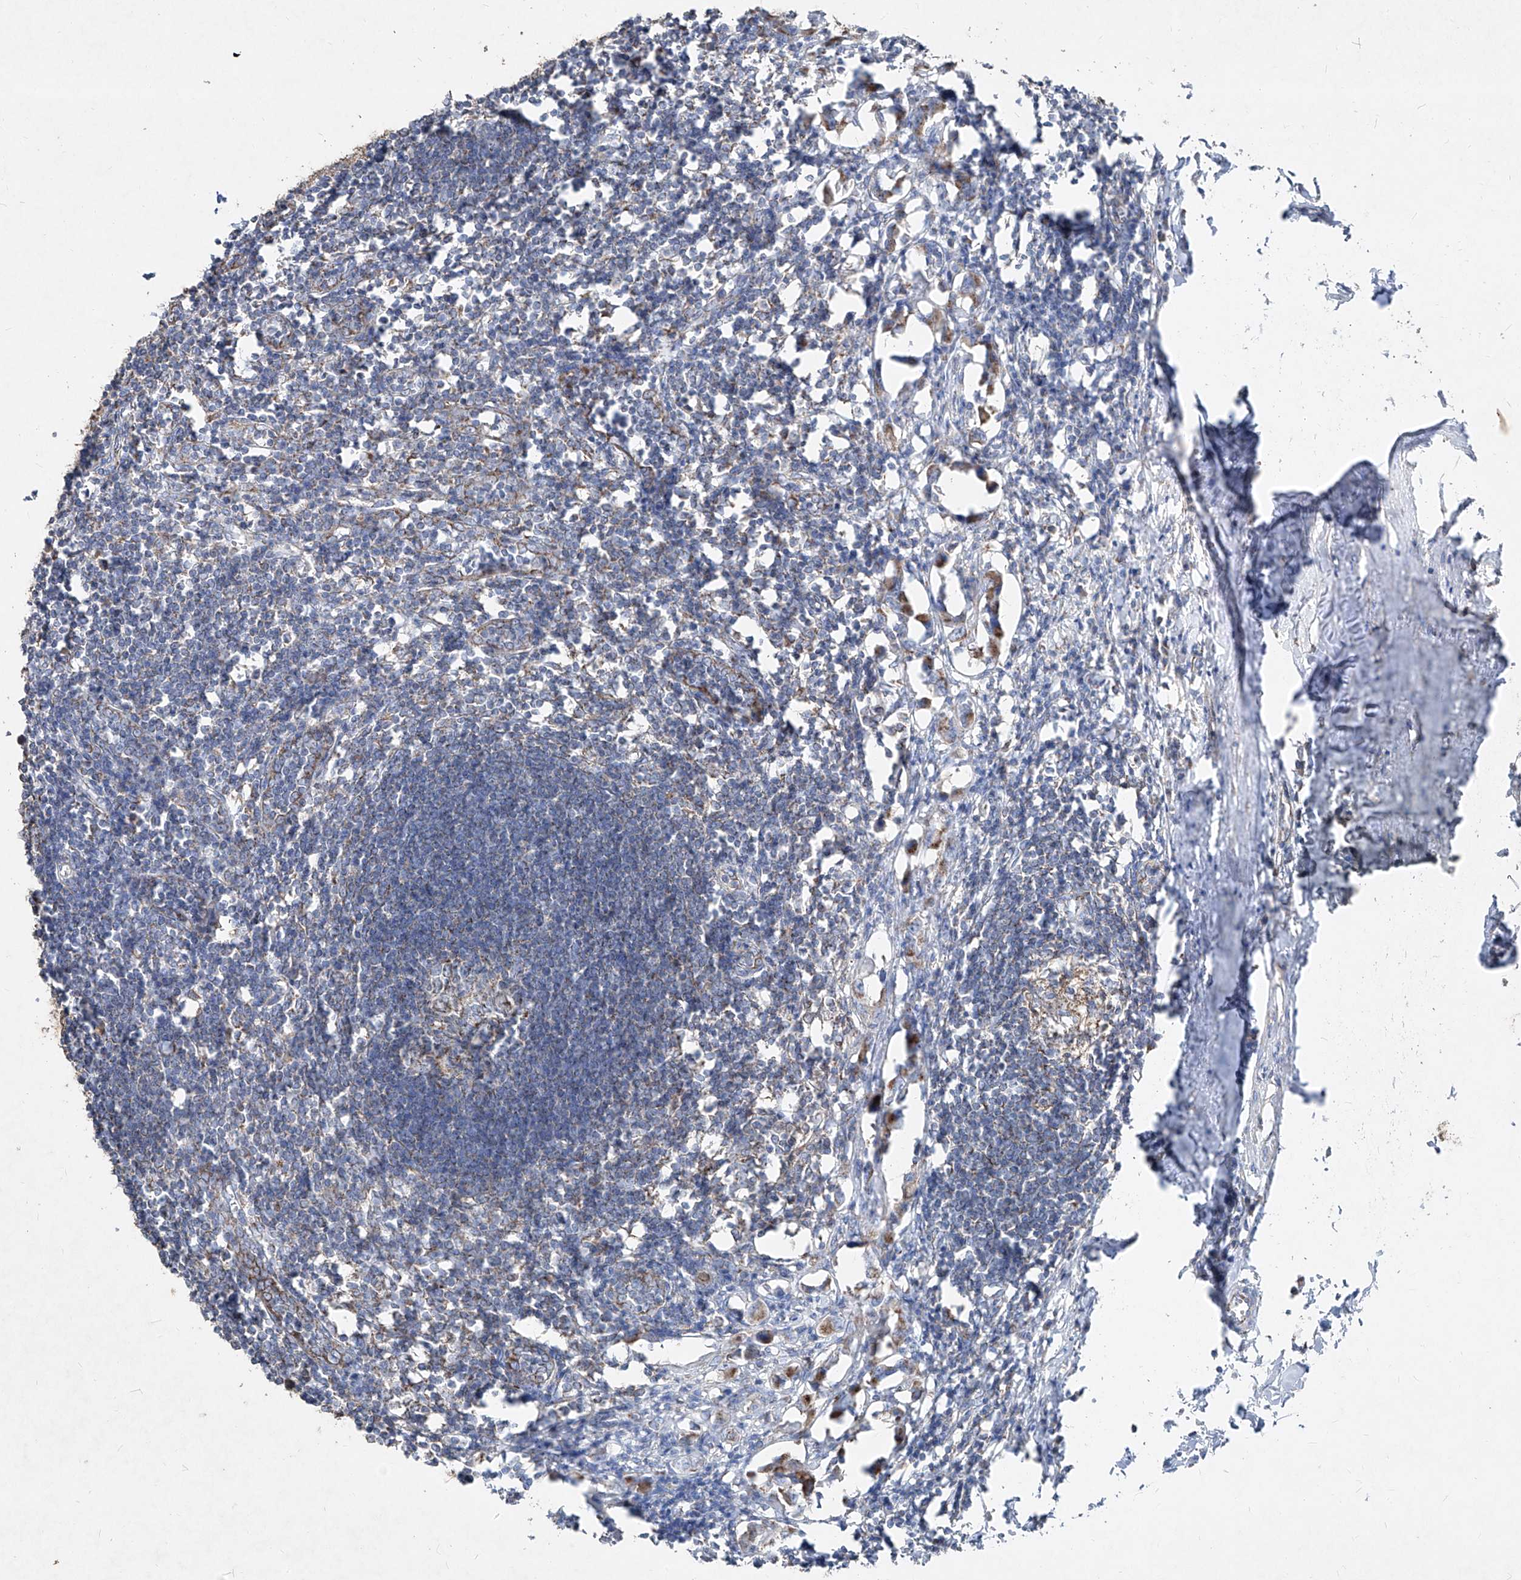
{"staining": {"intensity": "moderate", "quantity": "25%-75%", "location": "cytoplasmic/membranous"}, "tissue": "lymph node", "cell_type": "Germinal center cells", "image_type": "normal", "snomed": [{"axis": "morphology", "description": "Normal tissue, NOS"}, {"axis": "morphology", "description": "Malignant melanoma, Metastatic site"}, {"axis": "topography", "description": "Lymph node"}], "caption": "IHC (DAB (3,3'-diaminobenzidine)) staining of normal human lymph node demonstrates moderate cytoplasmic/membranous protein expression in approximately 25%-75% of germinal center cells.", "gene": "ABCD3", "patient": {"sex": "male", "age": 41}}